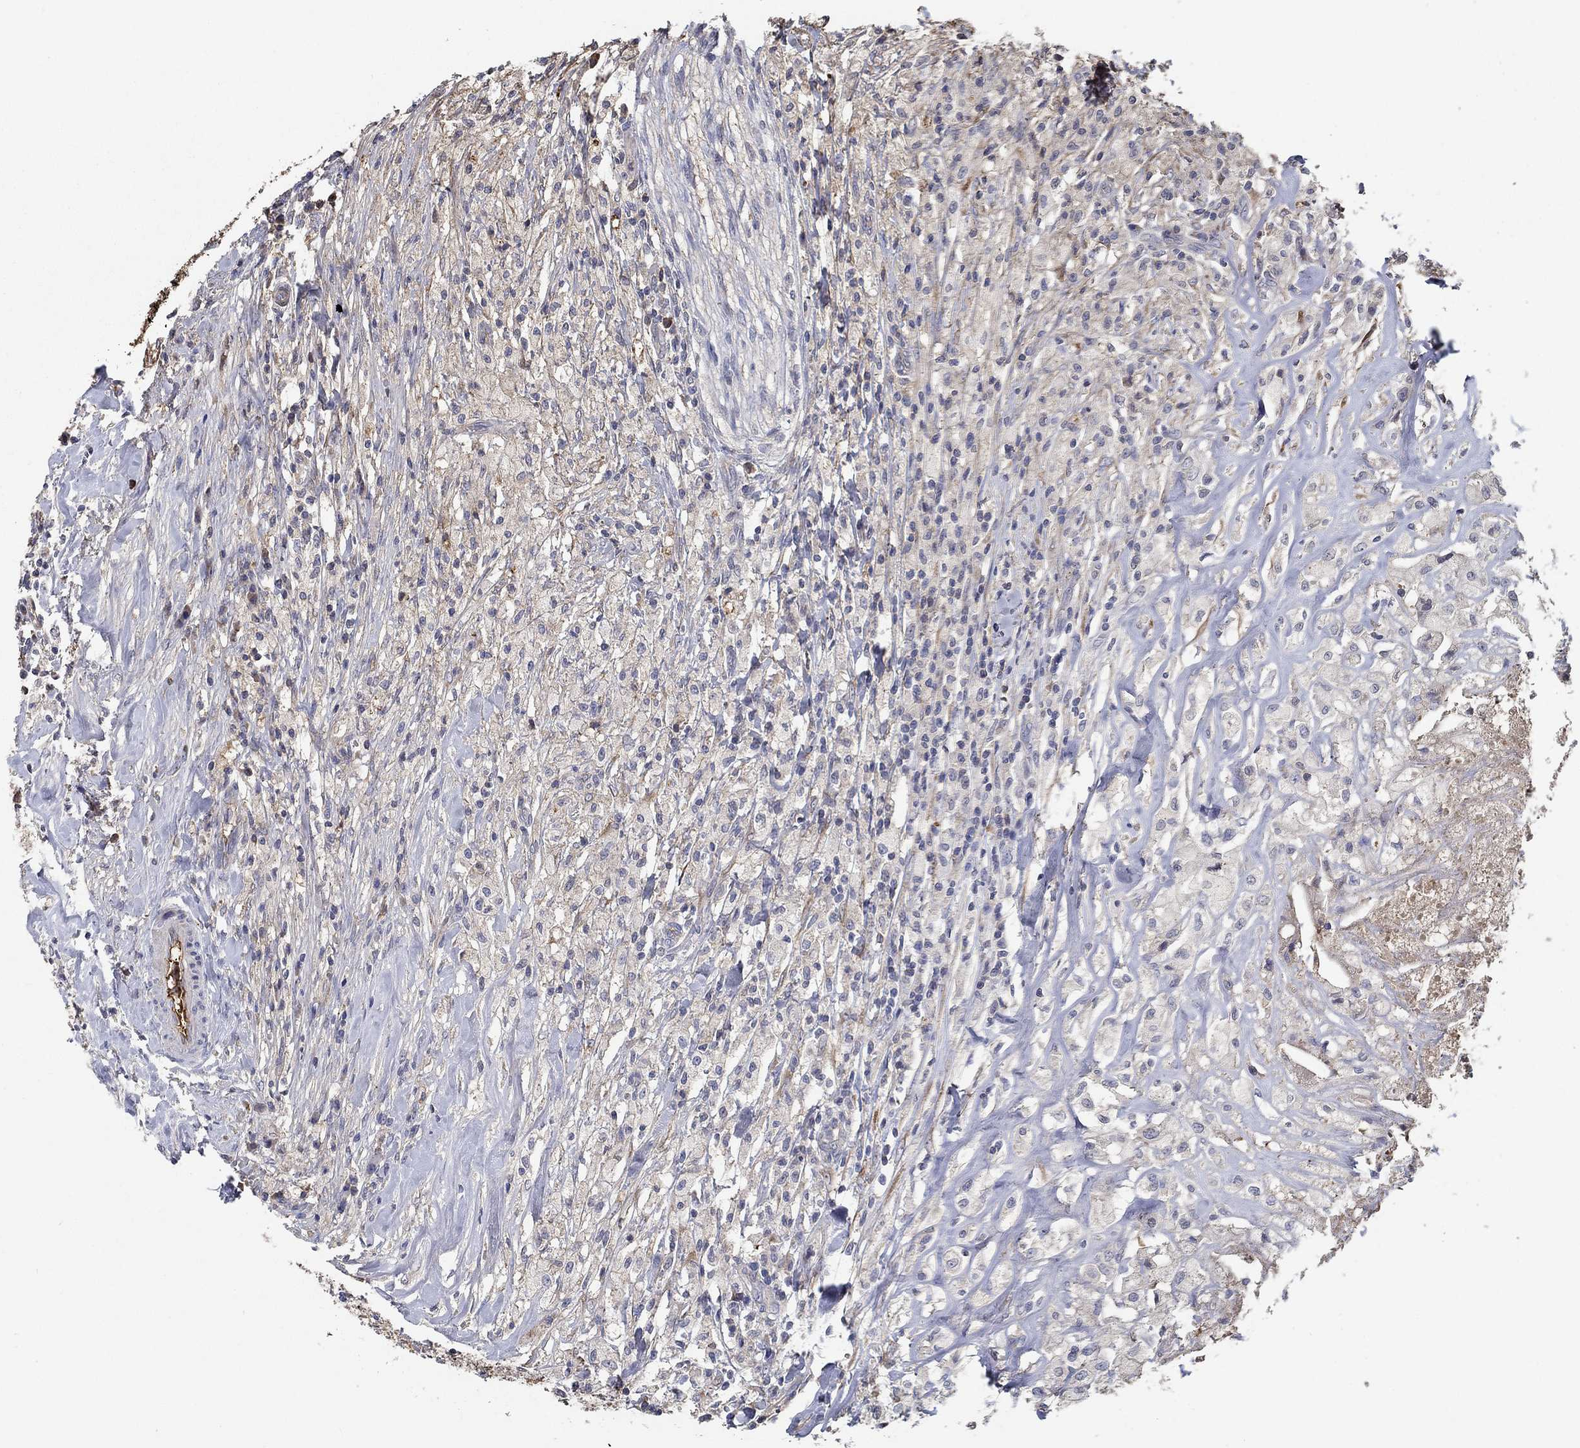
{"staining": {"intensity": "negative", "quantity": "none", "location": "none"}, "tissue": "testis cancer", "cell_type": "Tumor cells", "image_type": "cancer", "snomed": [{"axis": "morphology", "description": "Necrosis, NOS"}, {"axis": "morphology", "description": "Carcinoma, Embryonal, NOS"}, {"axis": "topography", "description": "Testis"}], "caption": "Immunohistochemistry (IHC) photomicrograph of neoplastic tissue: testis cancer (embryonal carcinoma) stained with DAB displays no significant protein expression in tumor cells.", "gene": "IL10", "patient": {"sex": "male", "age": 19}}